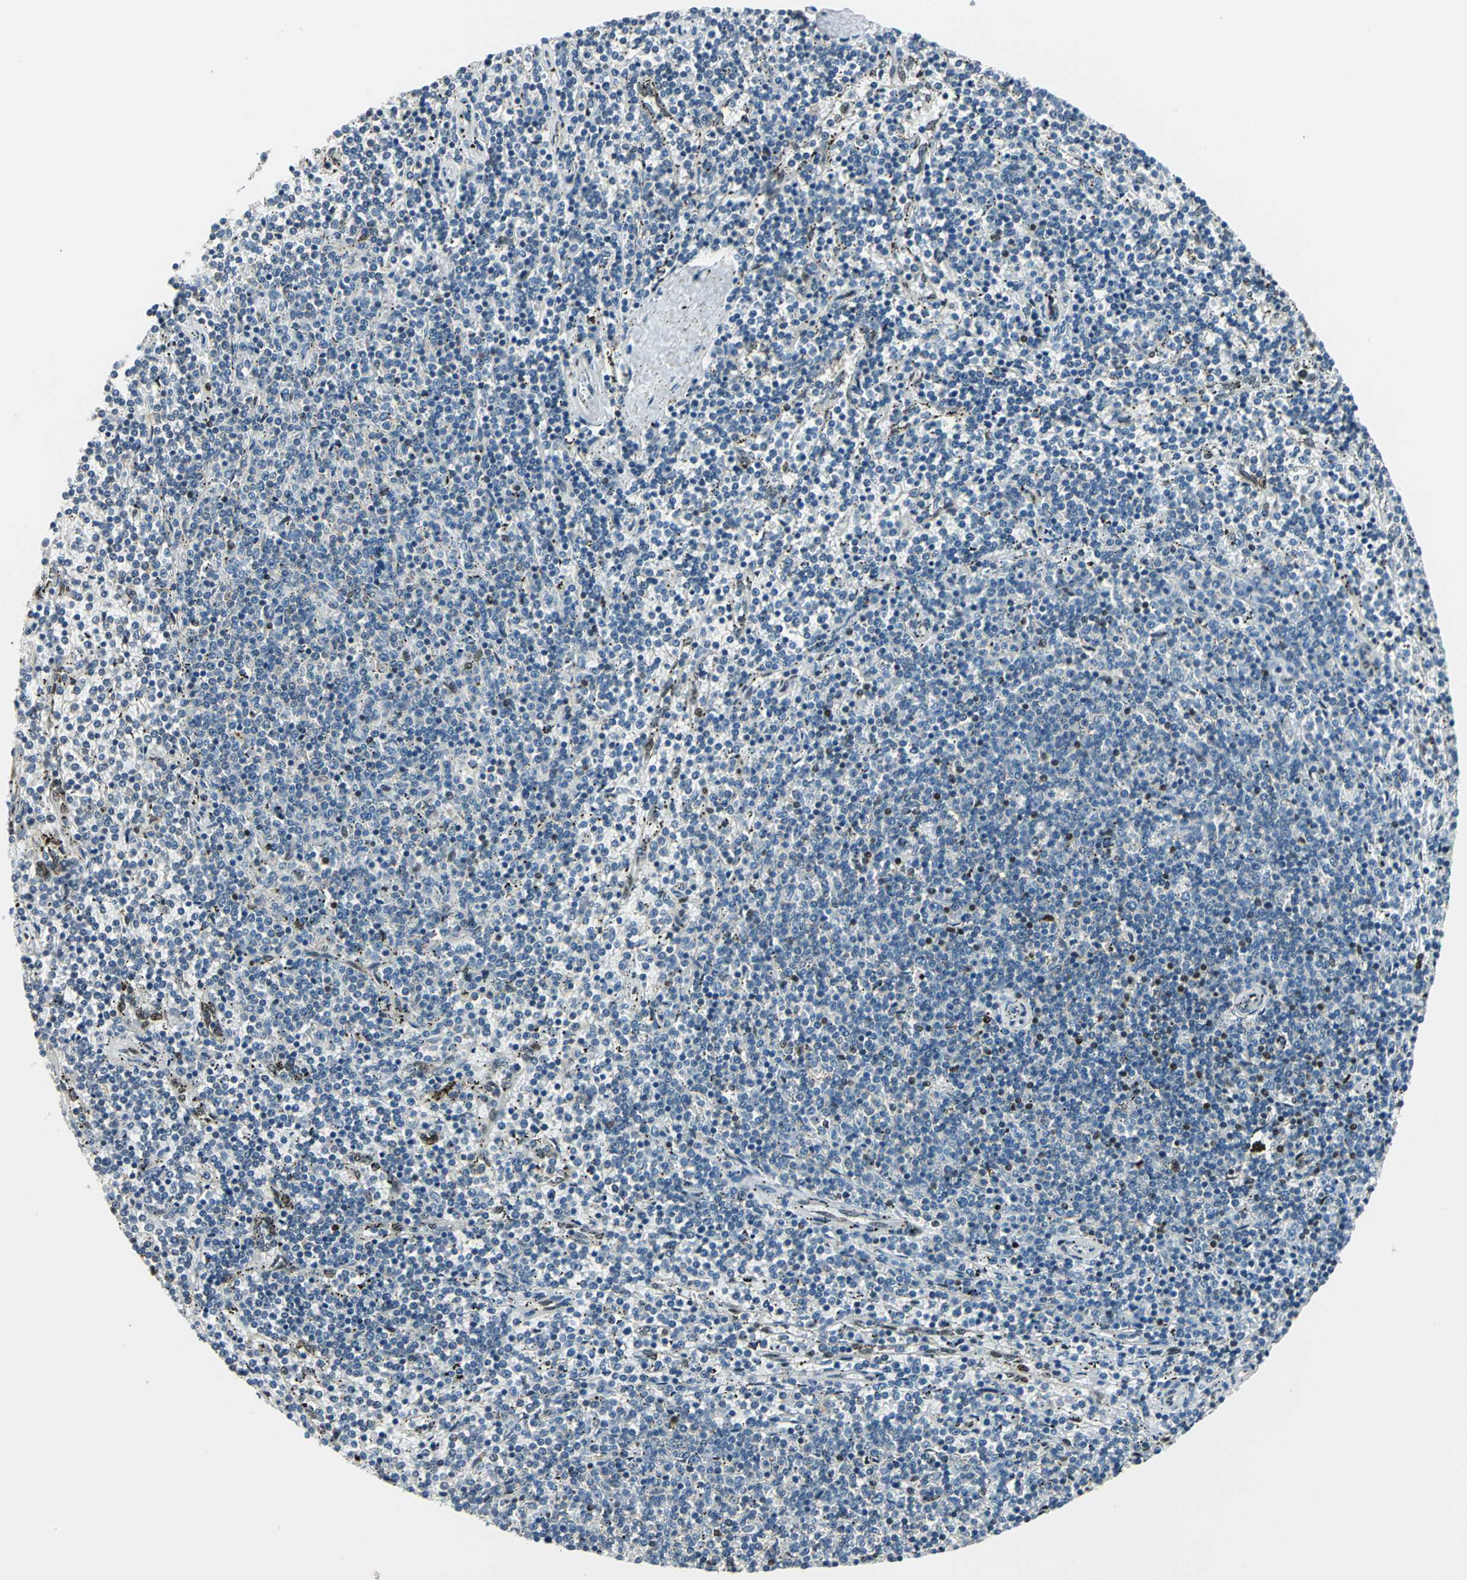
{"staining": {"intensity": "moderate", "quantity": "<25%", "location": "nuclear"}, "tissue": "lymphoma", "cell_type": "Tumor cells", "image_type": "cancer", "snomed": [{"axis": "morphology", "description": "Malignant lymphoma, non-Hodgkin's type, Low grade"}, {"axis": "topography", "description": "Spleen"}], "caption": "DAB (3,3'-diaminobenzidine) immunohistochemical staining of malignant lymphoma, non-Hodgkin's type (low-grade) reveals moderate nuclear protein positivity in approximately <25% of tumor cells.", "gene": "NFIA", "patient": {"sex": "female", "age": 50}}